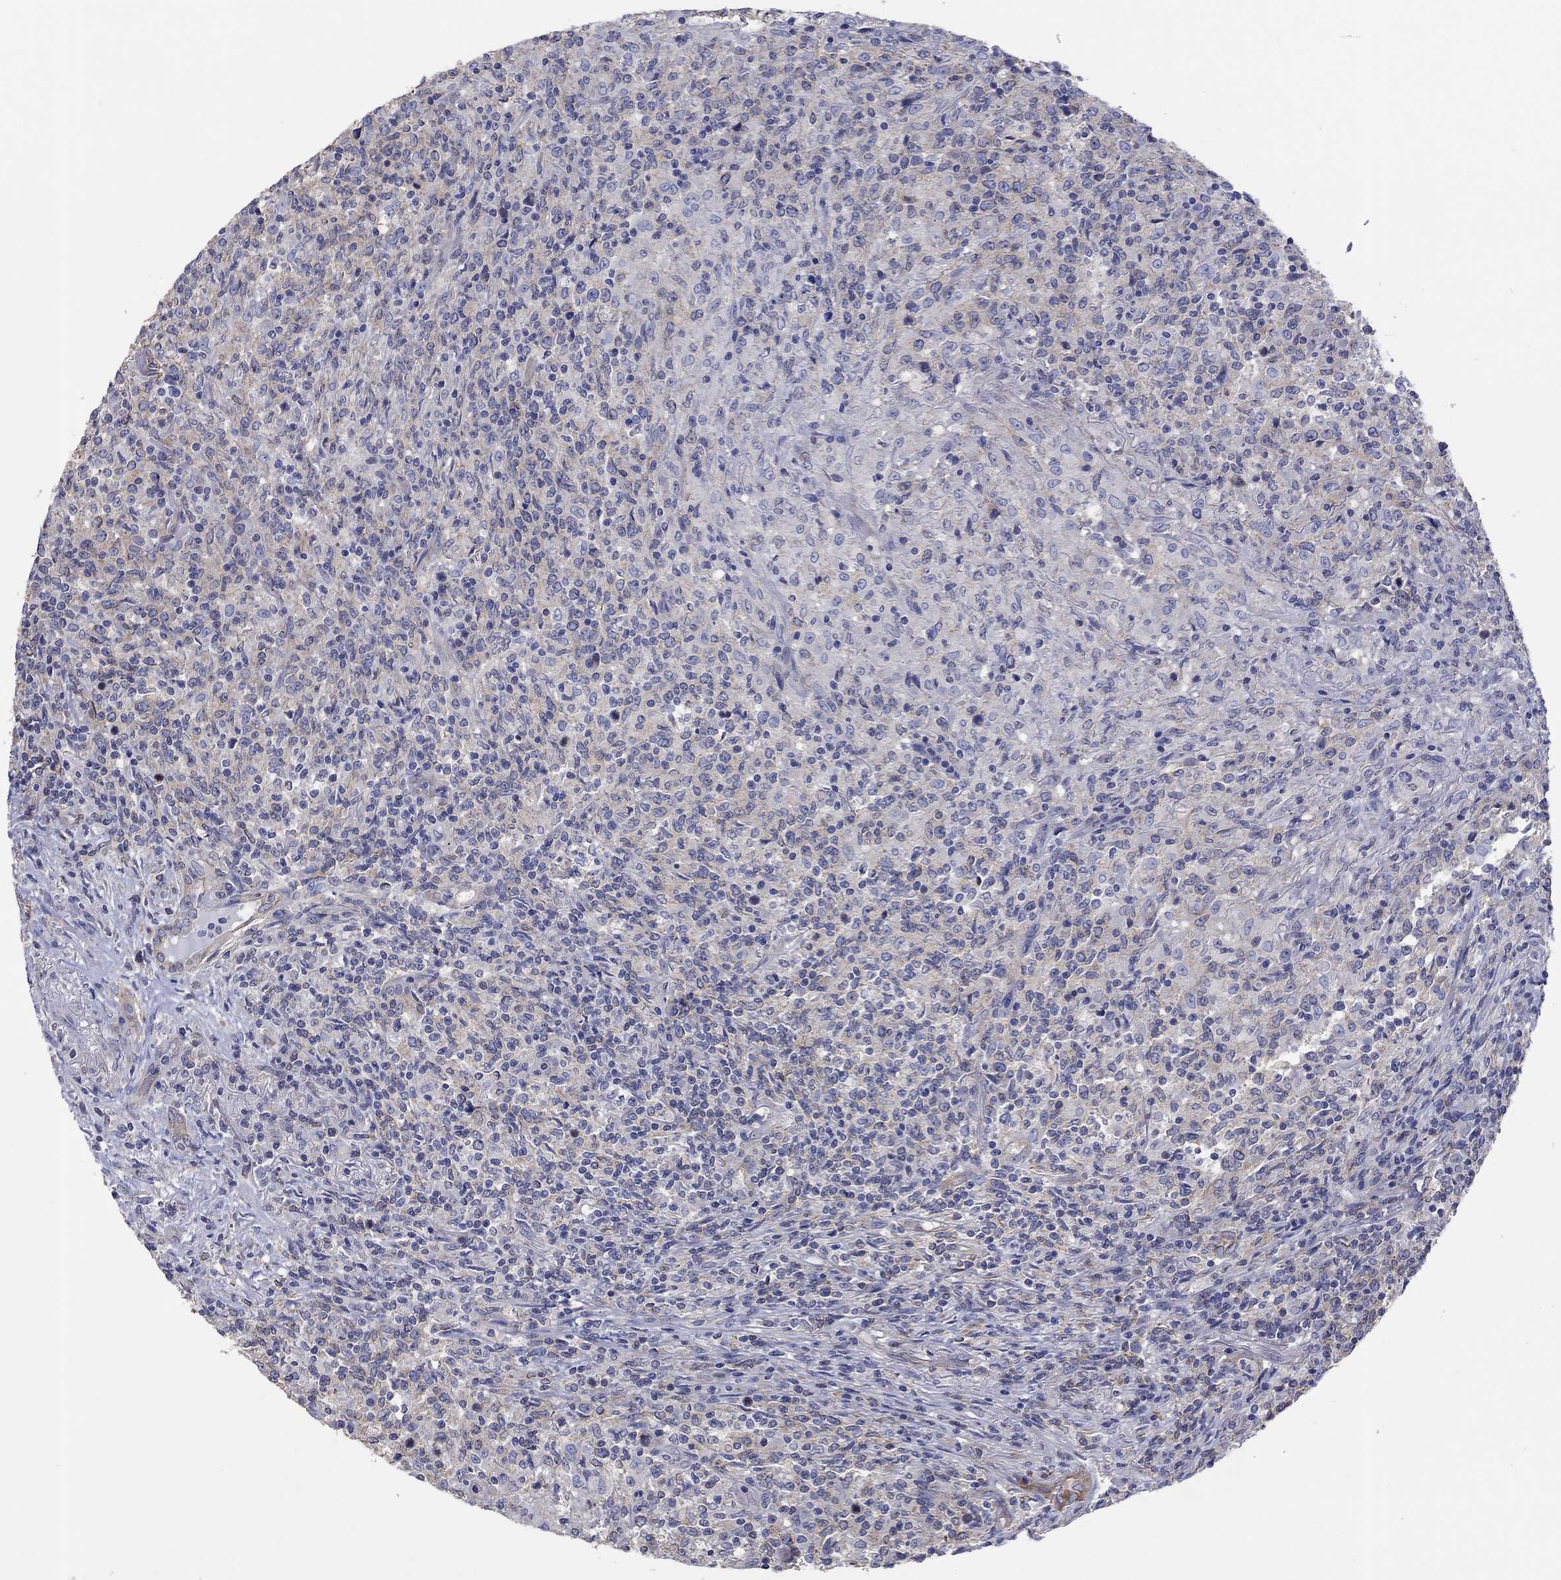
{"staining": {"intensity": "weak", "quantity": "25%-75%", "location": "cytoplasmic/membranous"}, "tissue": "lymphoma", "cell_type": "Tumor cells", "image_type": "cancer", "snomed": [{"axis": "morphology", "description": "Malignant lymphoma, non-Hodgkin's type, High grade"}, {"axis": "topography", "description": "Lung"}], "caption": "Malignant lymphoma, non-Hodgkin's type (high-grade) stained with DAB immunohistochemistry shows low levels of weak cytoplasmic/membranous staining in about 25%-75% of tumor cells.", "gene": "TPRN", "patient": {"sex": "male", "age": 79}}